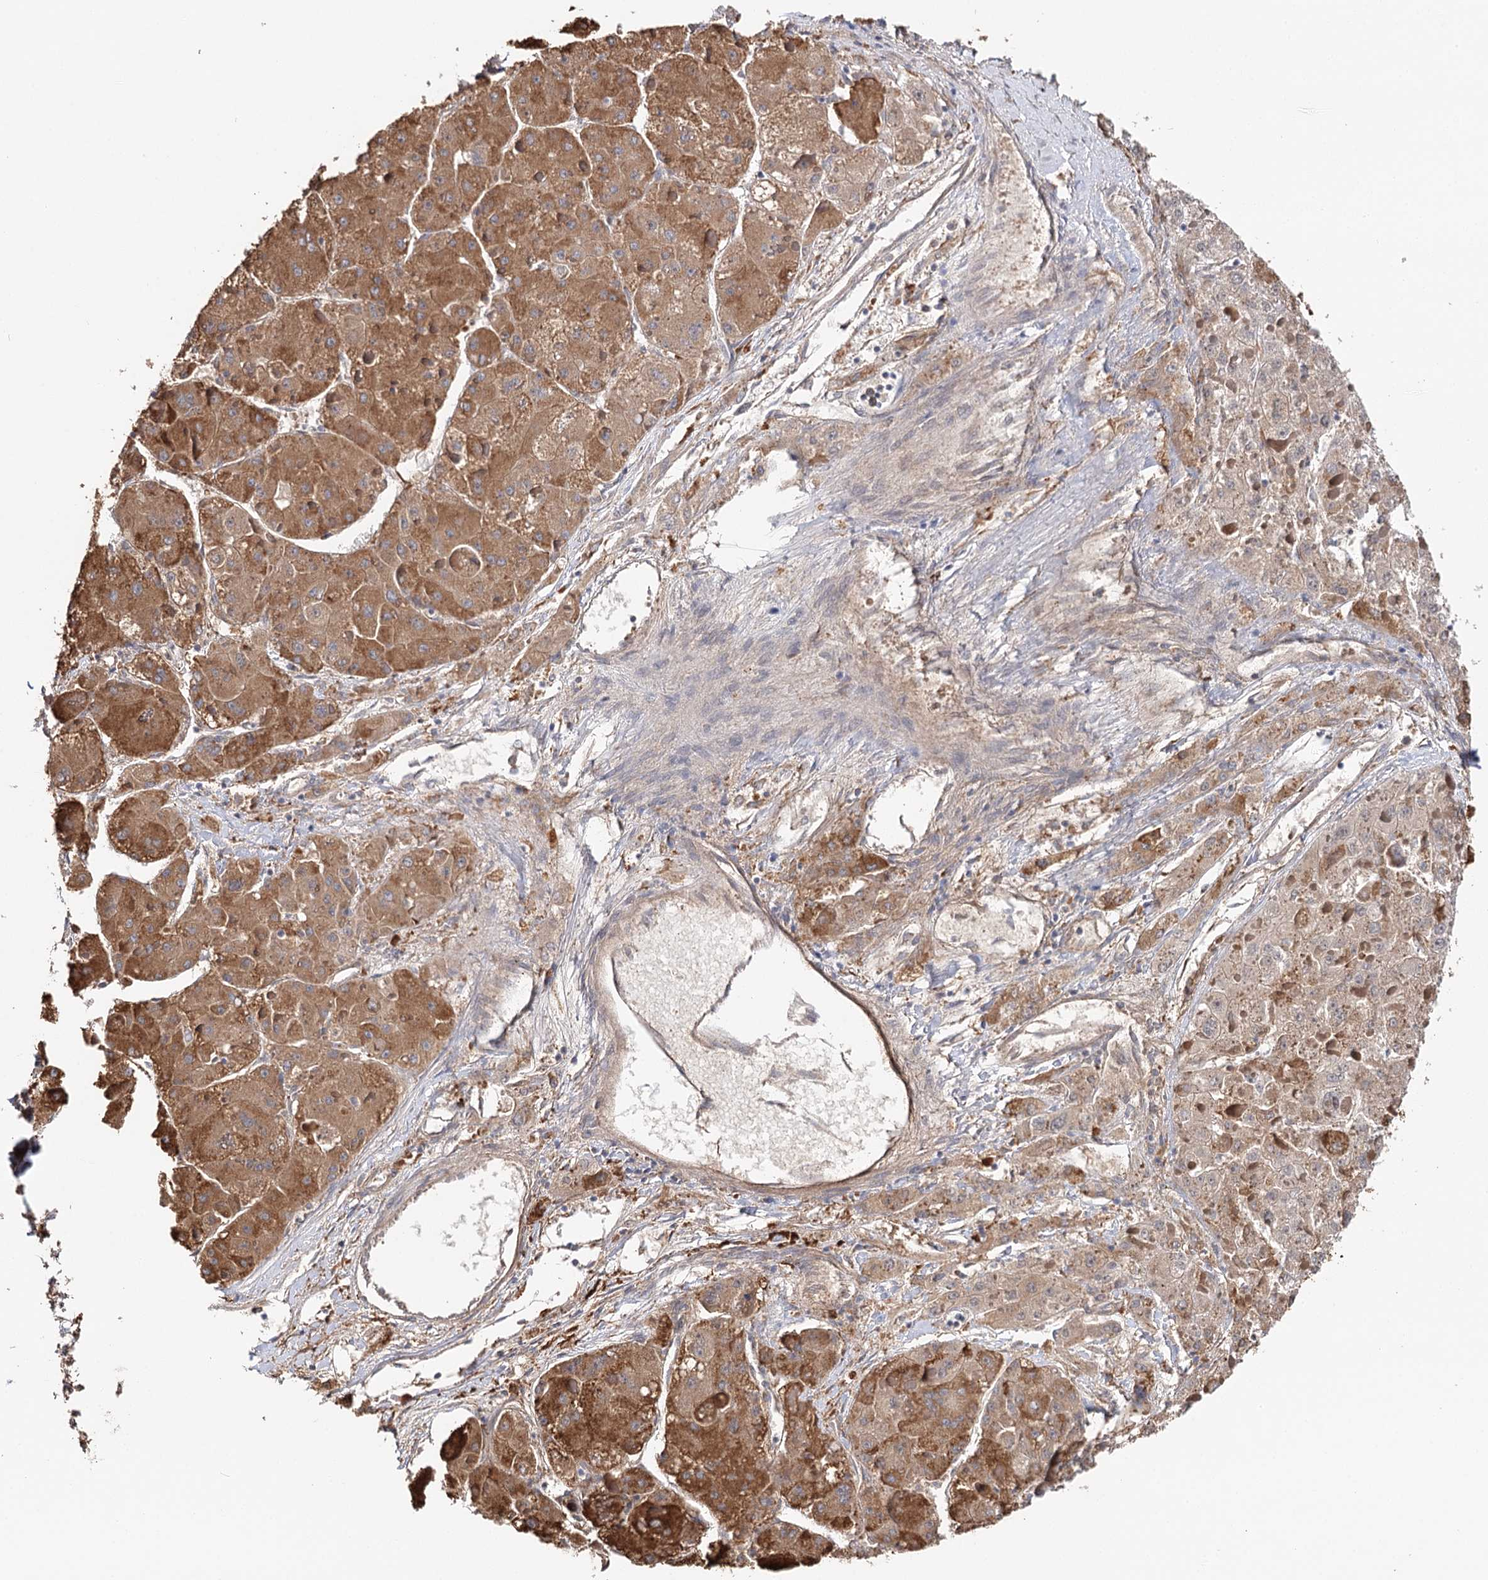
{"staining": {"intensity": "strong", "quantity": ">75%", "location": "cytoplasmic/membranous"}, "tissue": "liver cancer", "cell_type": "Tumor cells", "image_type": "cancer", "snomed": [{"axis": "morphology", "description": "Carcinoma, Hepatocellular, NOS"}, {"axis": "topography", "description": "Liver"}], "caption": "Hepatocellular carcinoma (liver) stained with a brown dye displays strong cytoplasmic/membranous positive positivity in approximately >75% of tumor cells.", "gene": "VEGFA", "patient": {"sex": "female", "age": 73}}